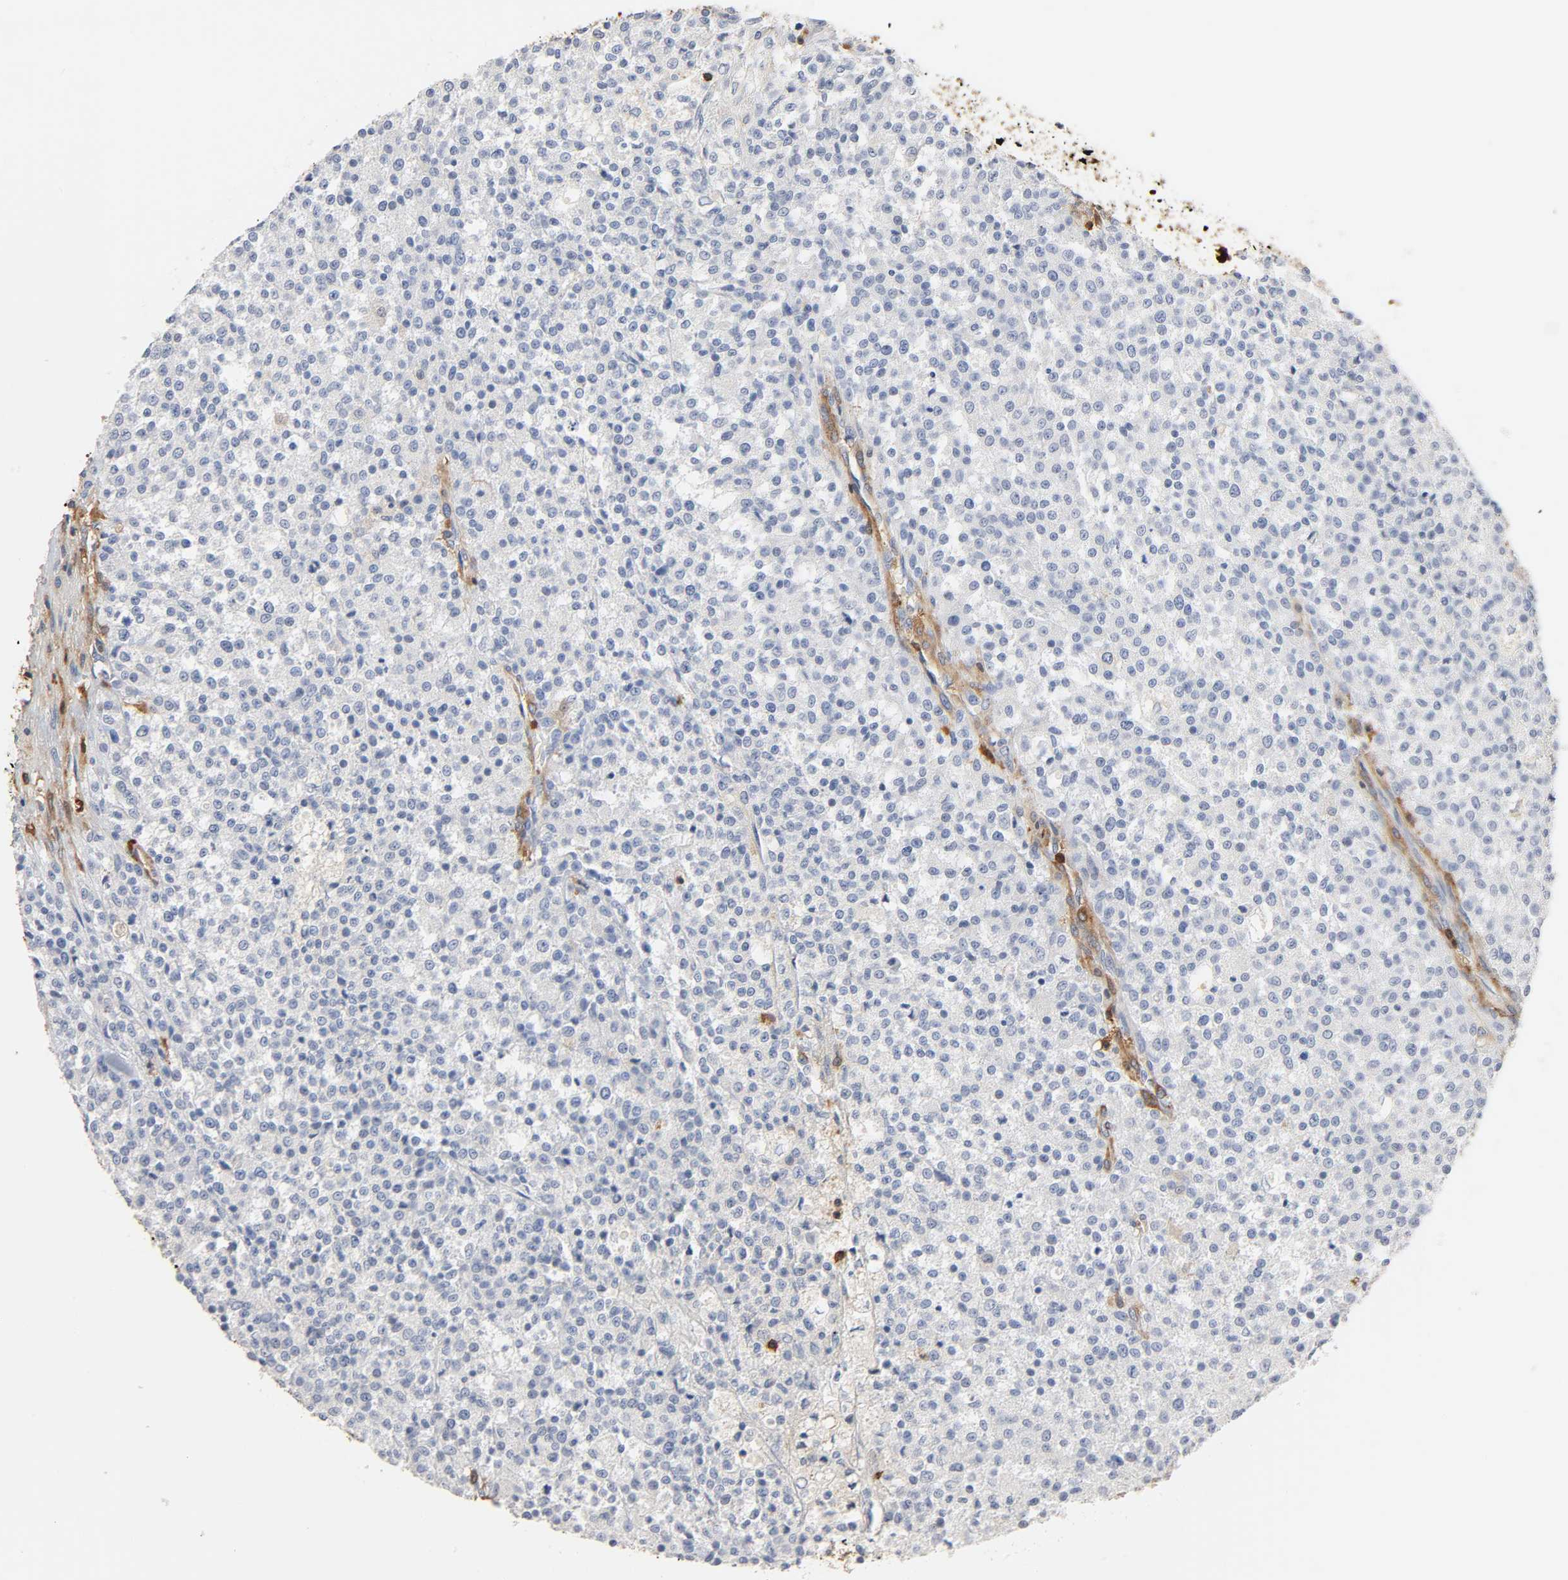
{"staining": {"intensity": "negative", "quantity": "none", "location": "none"}, "tissue": "testis cancer", "cell_type": "Tumor cells", "image_type": "cancer", "snomed": [{"axis": "morphology", "description": "Seminoma, NOS"}, {"axis": "topography", "description": "Testis"}], "caption": "IHC of human testis cancer (seminoma) exhibits no staining in tumor cells. (DAB (3,3'-diaminobenzidine) immunohistochemistry, high magnification).", "gene": "BIN1", "patient": {"sex": "male", "age": 59}}